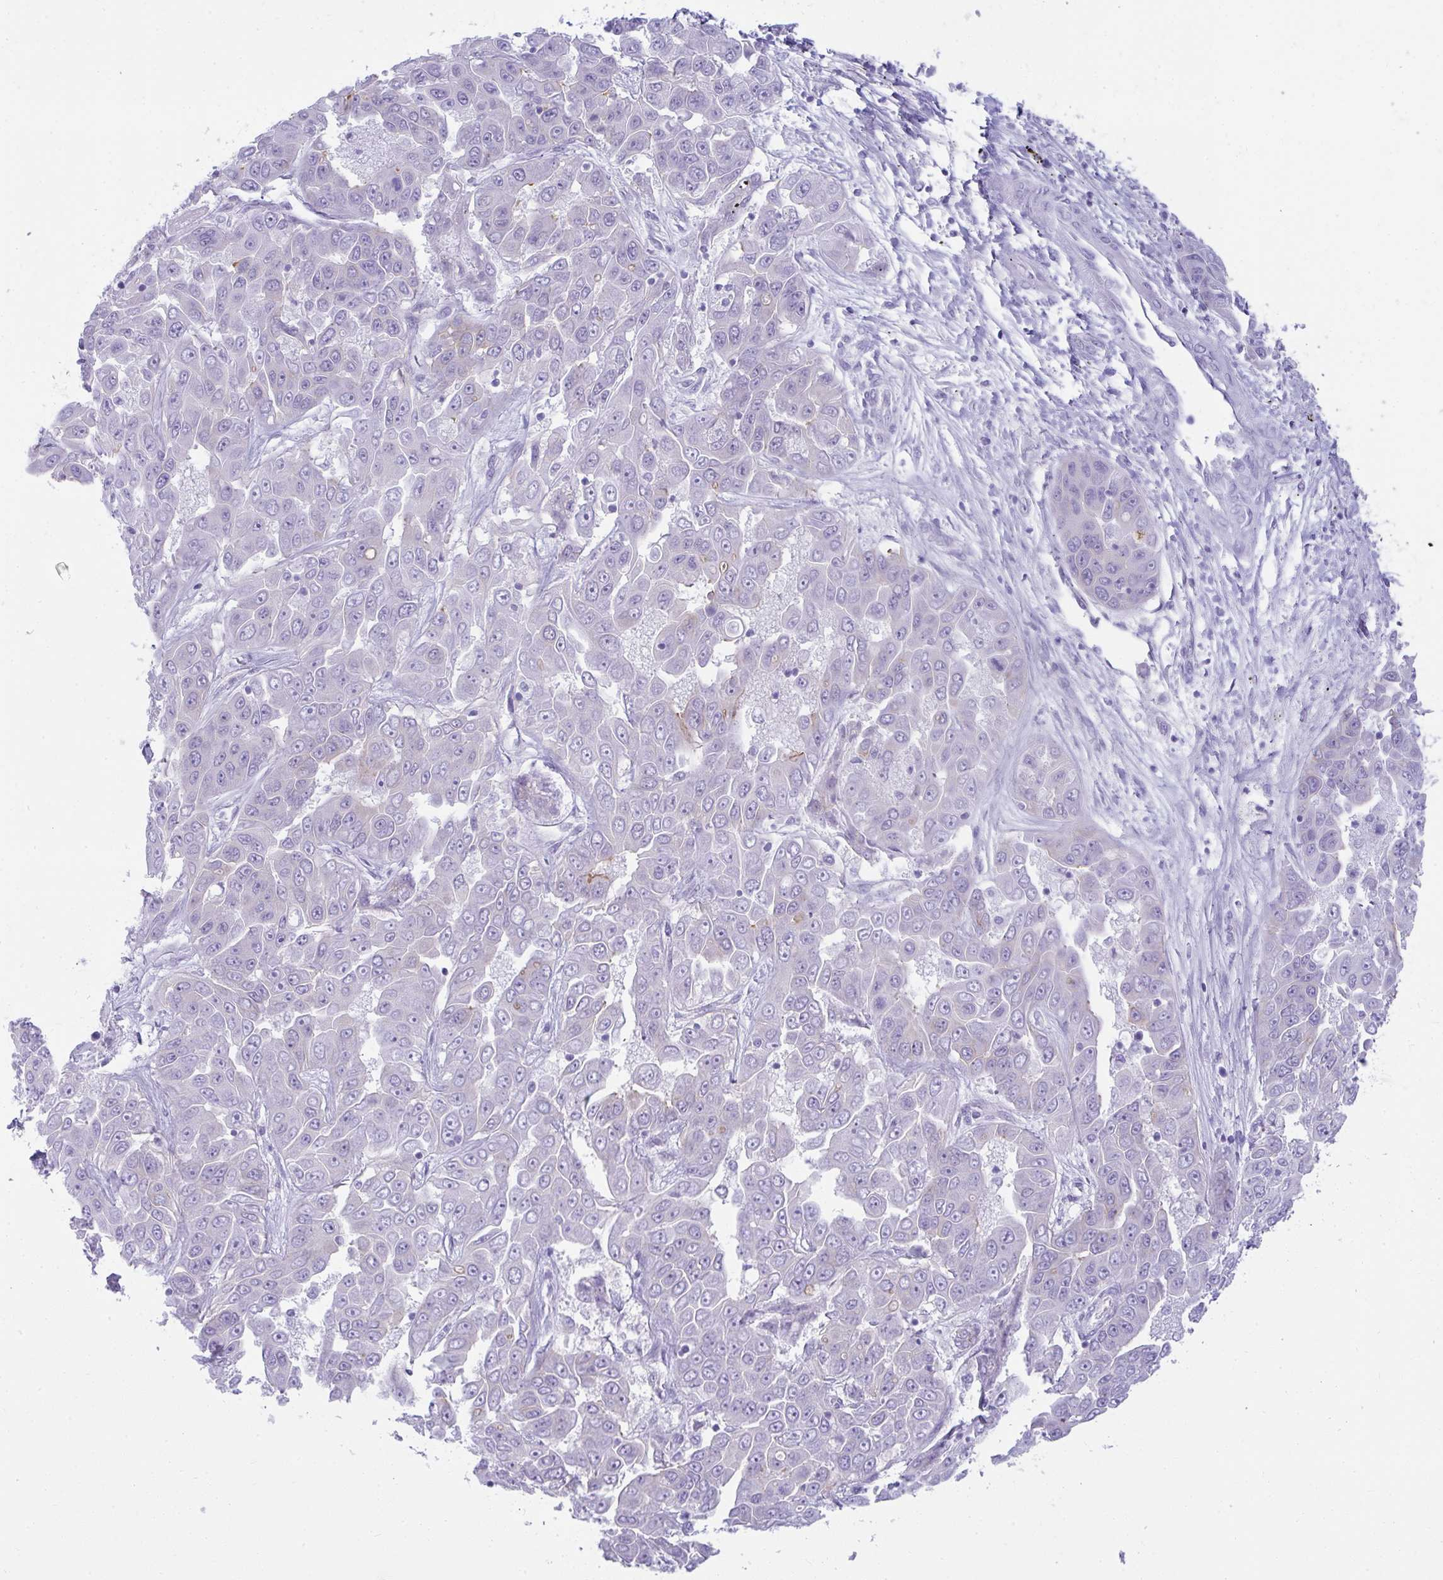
{"staining": {"intensity": "negative", "quantity": "none", "location": "none"}, "tissue": "liver cancer", "cell_type": "Tumor cells", "image_type": "cancer", "snomed": [{"axis": "morphology", "description": "Cholangiocarcinoma"}, {"axis": "topography", "description": "Liver"}], "caption": "IHC of human liver cancer (cholangiocarcinoma) shows no expression in tumor cells.", "gene": "RASL10A", "patient": {"sex": "female", "age": 52}}